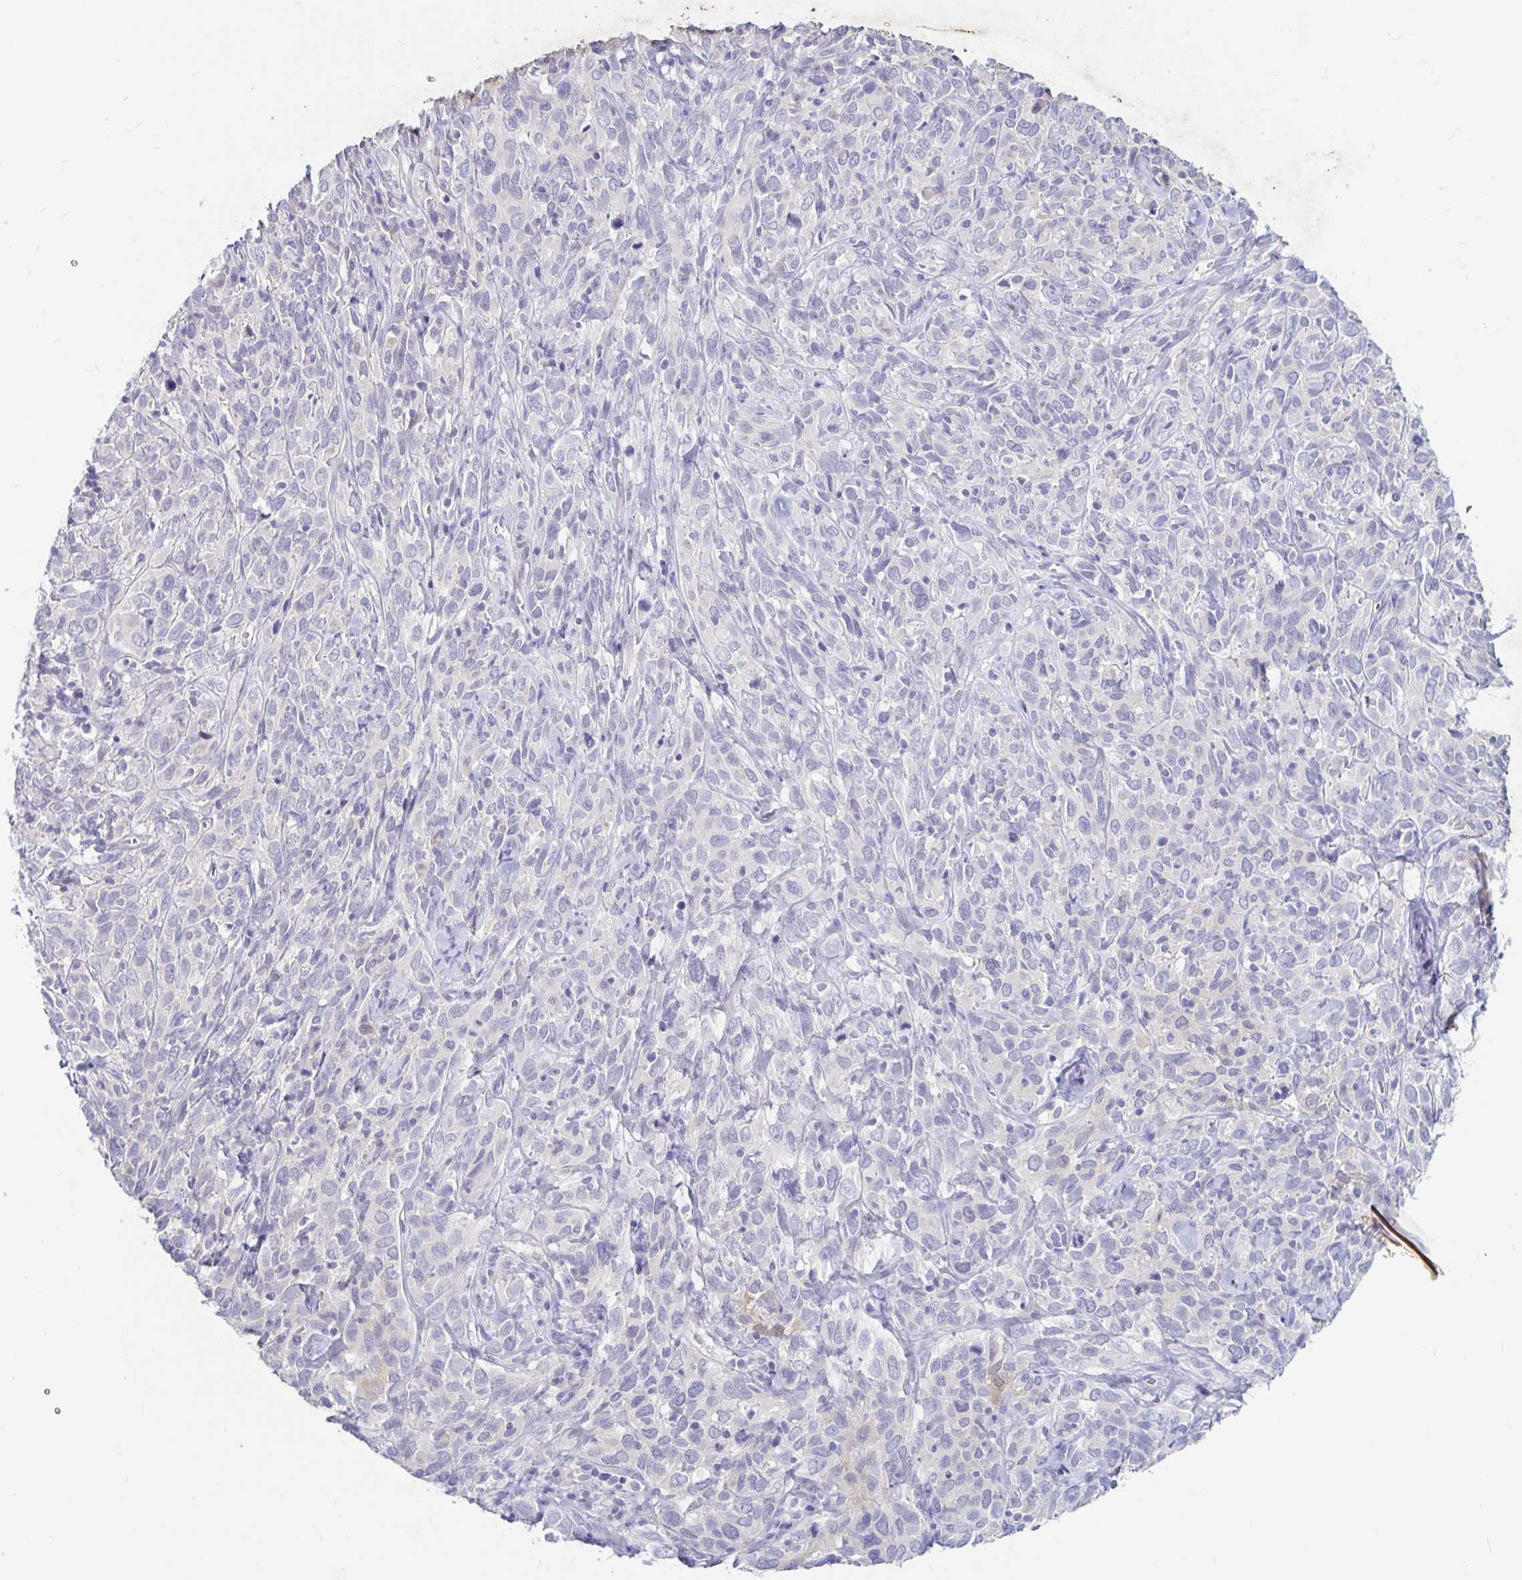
{"staining": {"intensity": "negative", "quantity": "none", "location": "none"}, "tissue": "cervical cancer", "cell_type": "Tumor cells", "image_type": "cancer", "snomed": [{"axis": "morphology", "description": "Normal tissue, NOS"}, {"axis": "morphology", "description": "Squamous cell carcinoma, NOS"}, {"axis": "topography", "description": "Cervix"}], "caption": "Image shows no protein staining in tumor cells of squamous cell carcinoma (cervical) tissue. (Brightfield microscopy of DAB immunohistochemistry (IHC) at high magnification).", "gene": "ADH1A", "patient": {"sex": "female", "age": 51}}